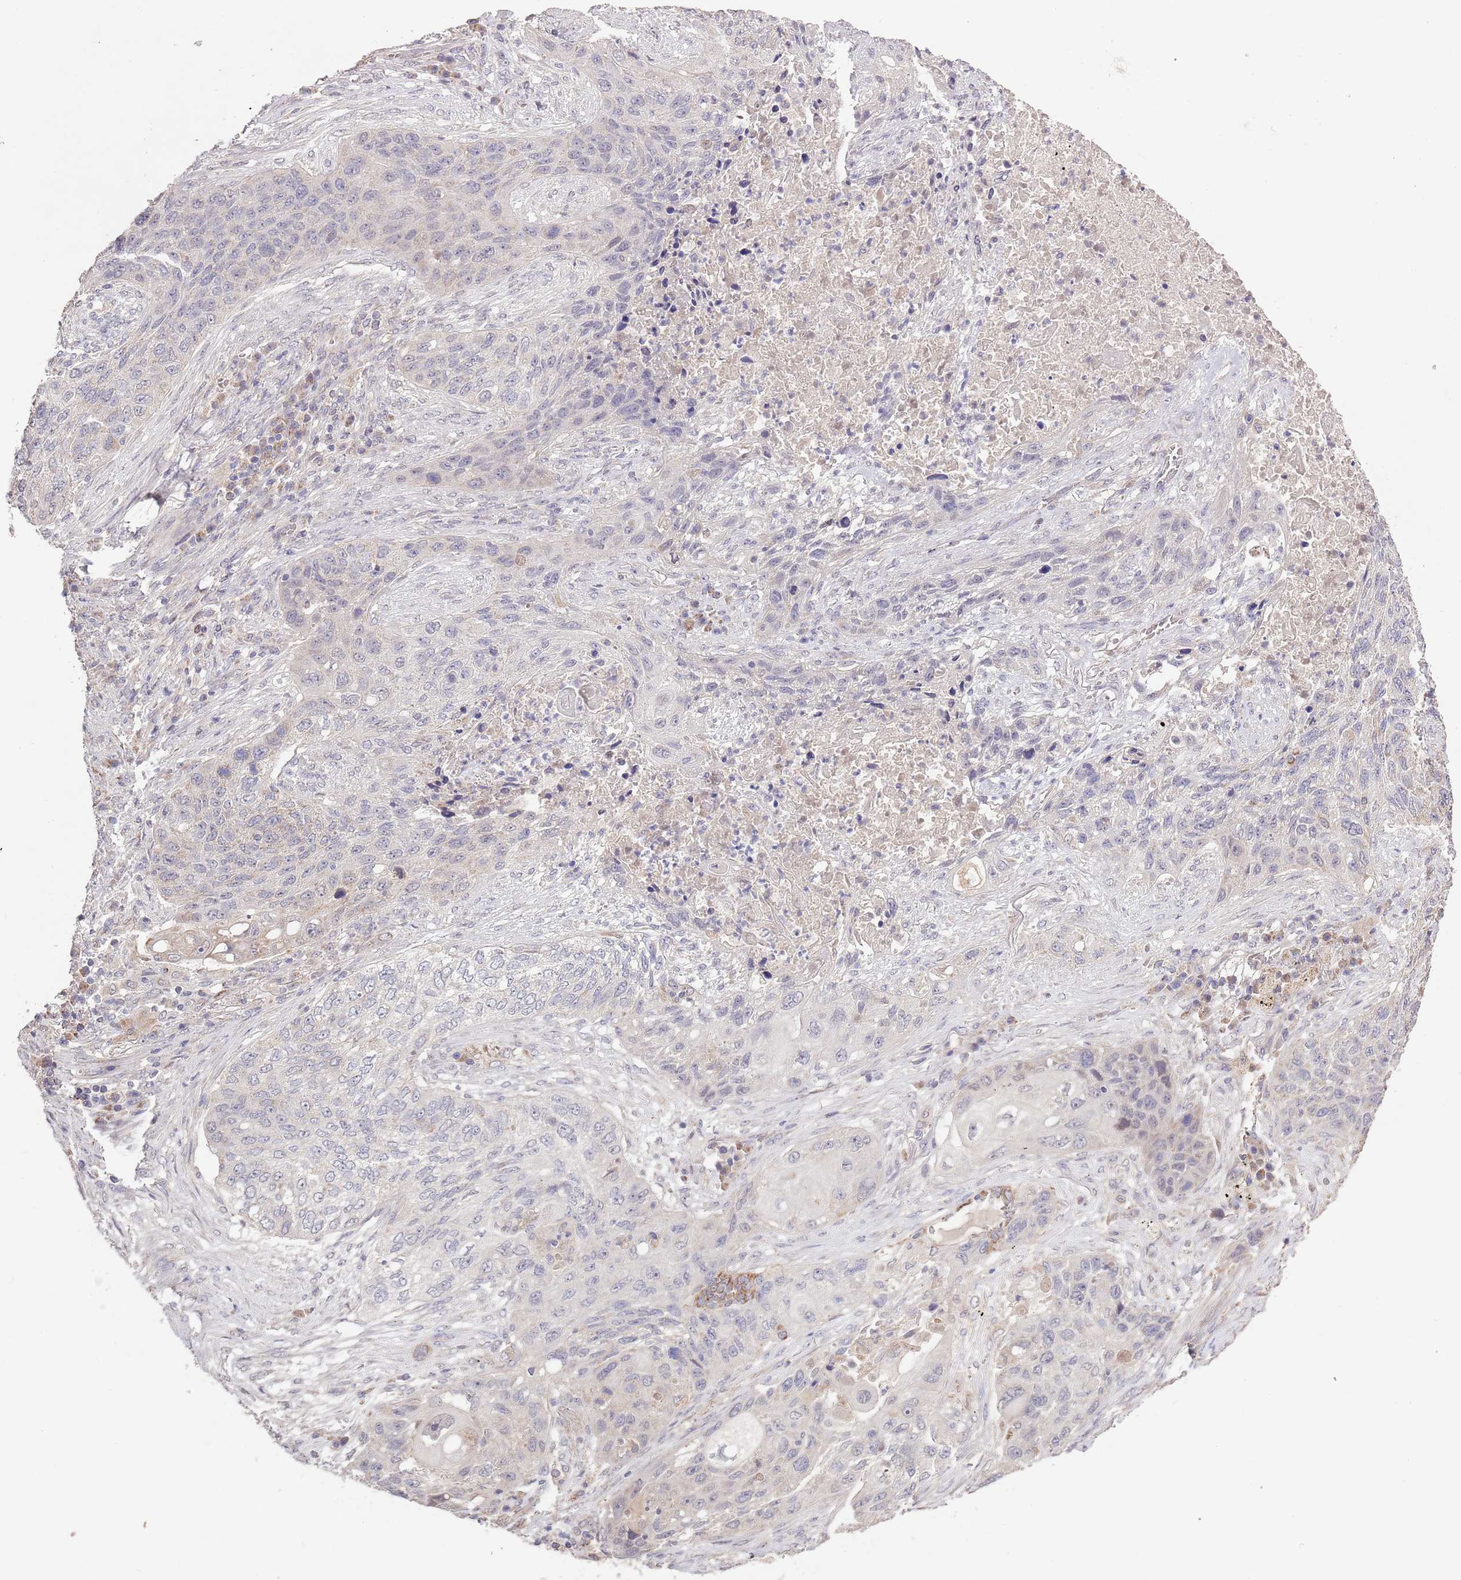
{"staining": {"intensity": "negative", "quantity": "none", "location": "none"}, "tissue": "lung cancer", "cell_type": "Tumor cells", "image_type": "cancer", "snomed": [{"axis": "morphology", "description": "Squamous cell carcinoma, NOS"}, {"axis": "topography", "description": "Lung"}], "caption": "Micrograph shows no protein expression in tumor cells of lung cancer (squamous cell carcinoma) tissue.", "gene": "IVD", "patient": {"sex": "female", "age": 63}}